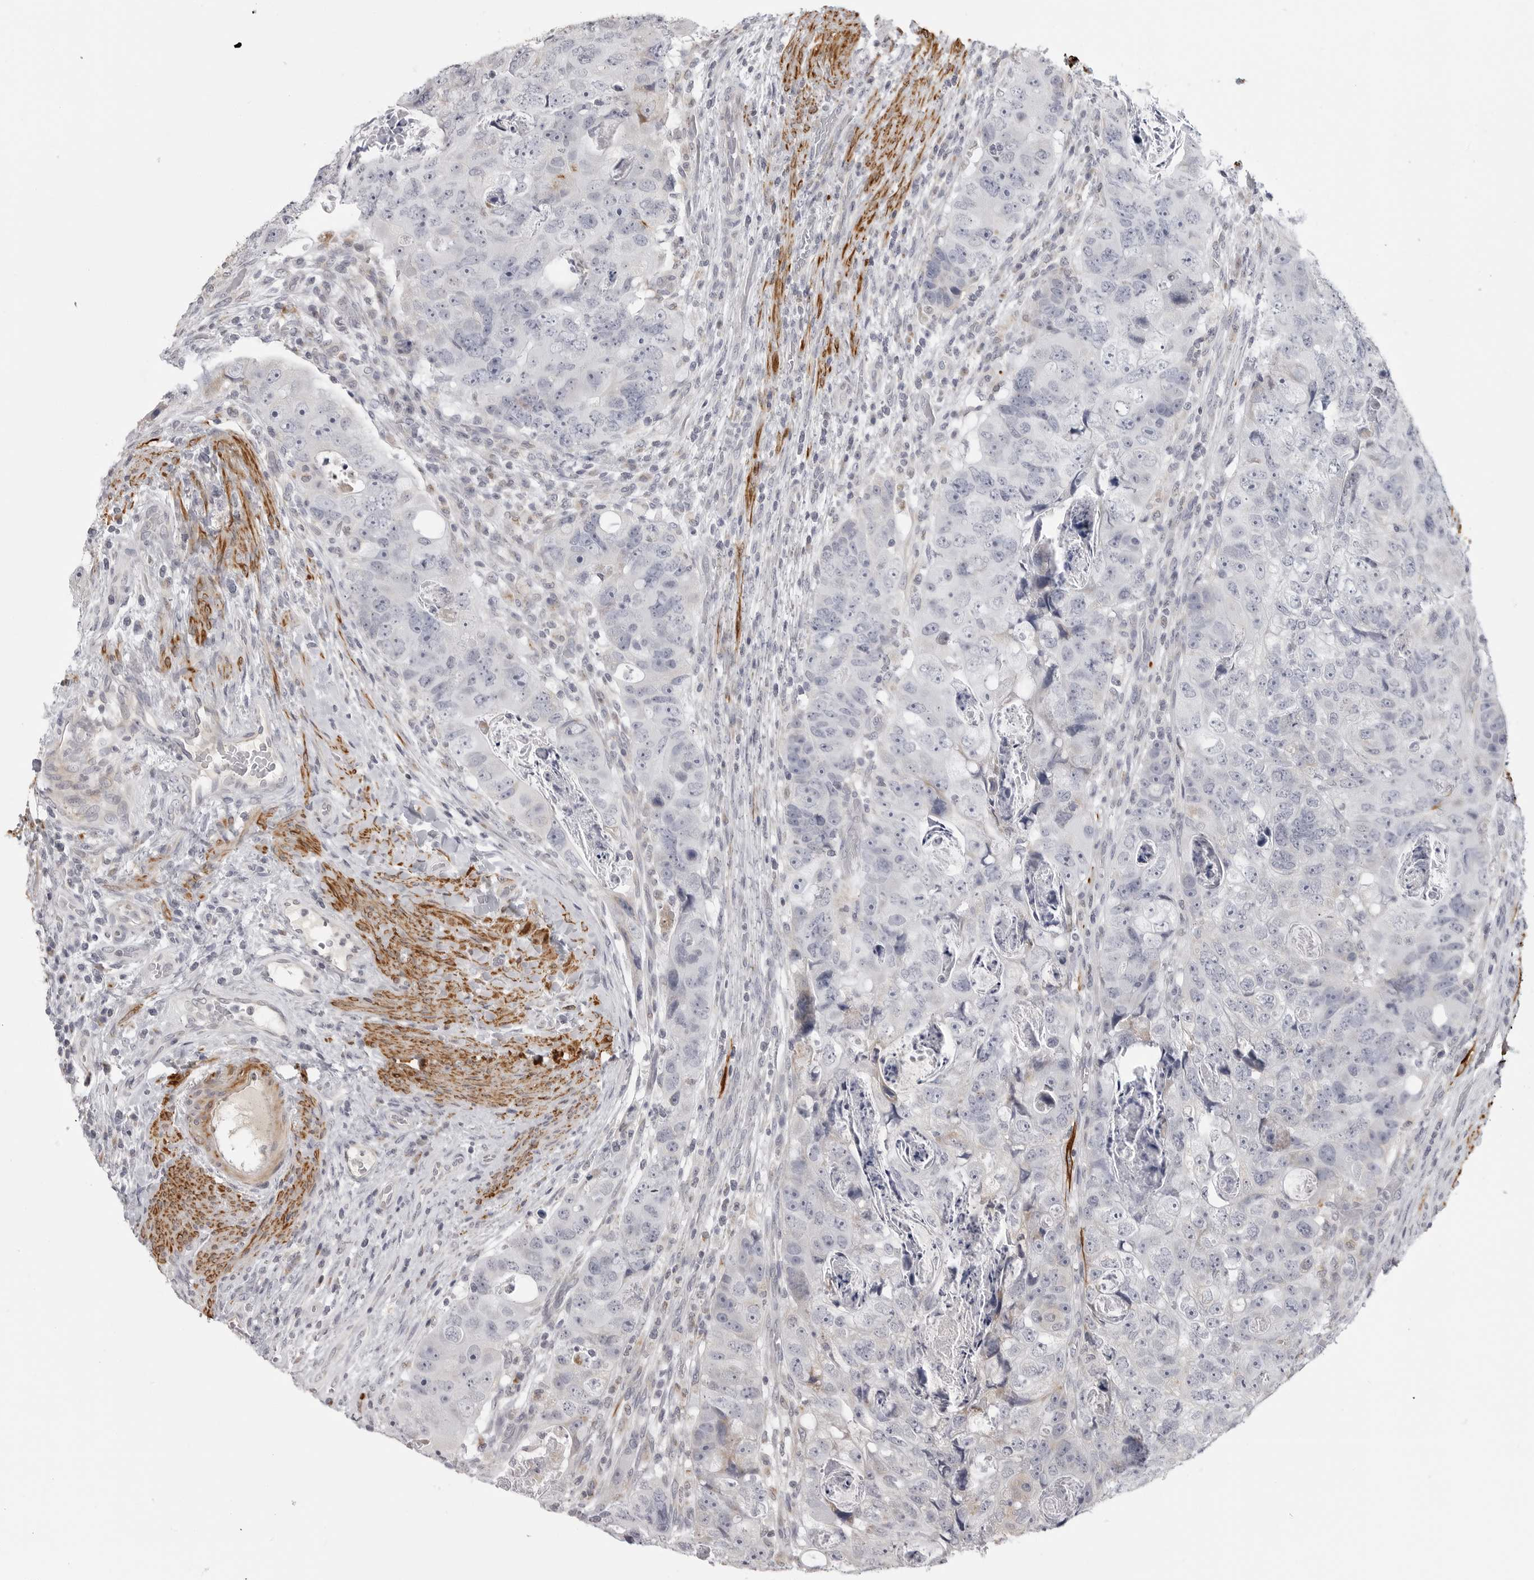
{"staining": {"intensity": "negative", "quantity": "none", "location": "none"}, "tissue": "colorectal cancer", "cell_type": "Tumor cells", "image_type": "cancer", "snomed": [{"axis": "morphology", "description": "Adenocarcinoma, NOS"}, {"axis": "topography", "description": "Rectum"}], "caption": "Tumor cells are negative for protein expression in human colorectal cancer.", "gene": "MAP7D1", "patient": {"sex": "male", "age": 59}}